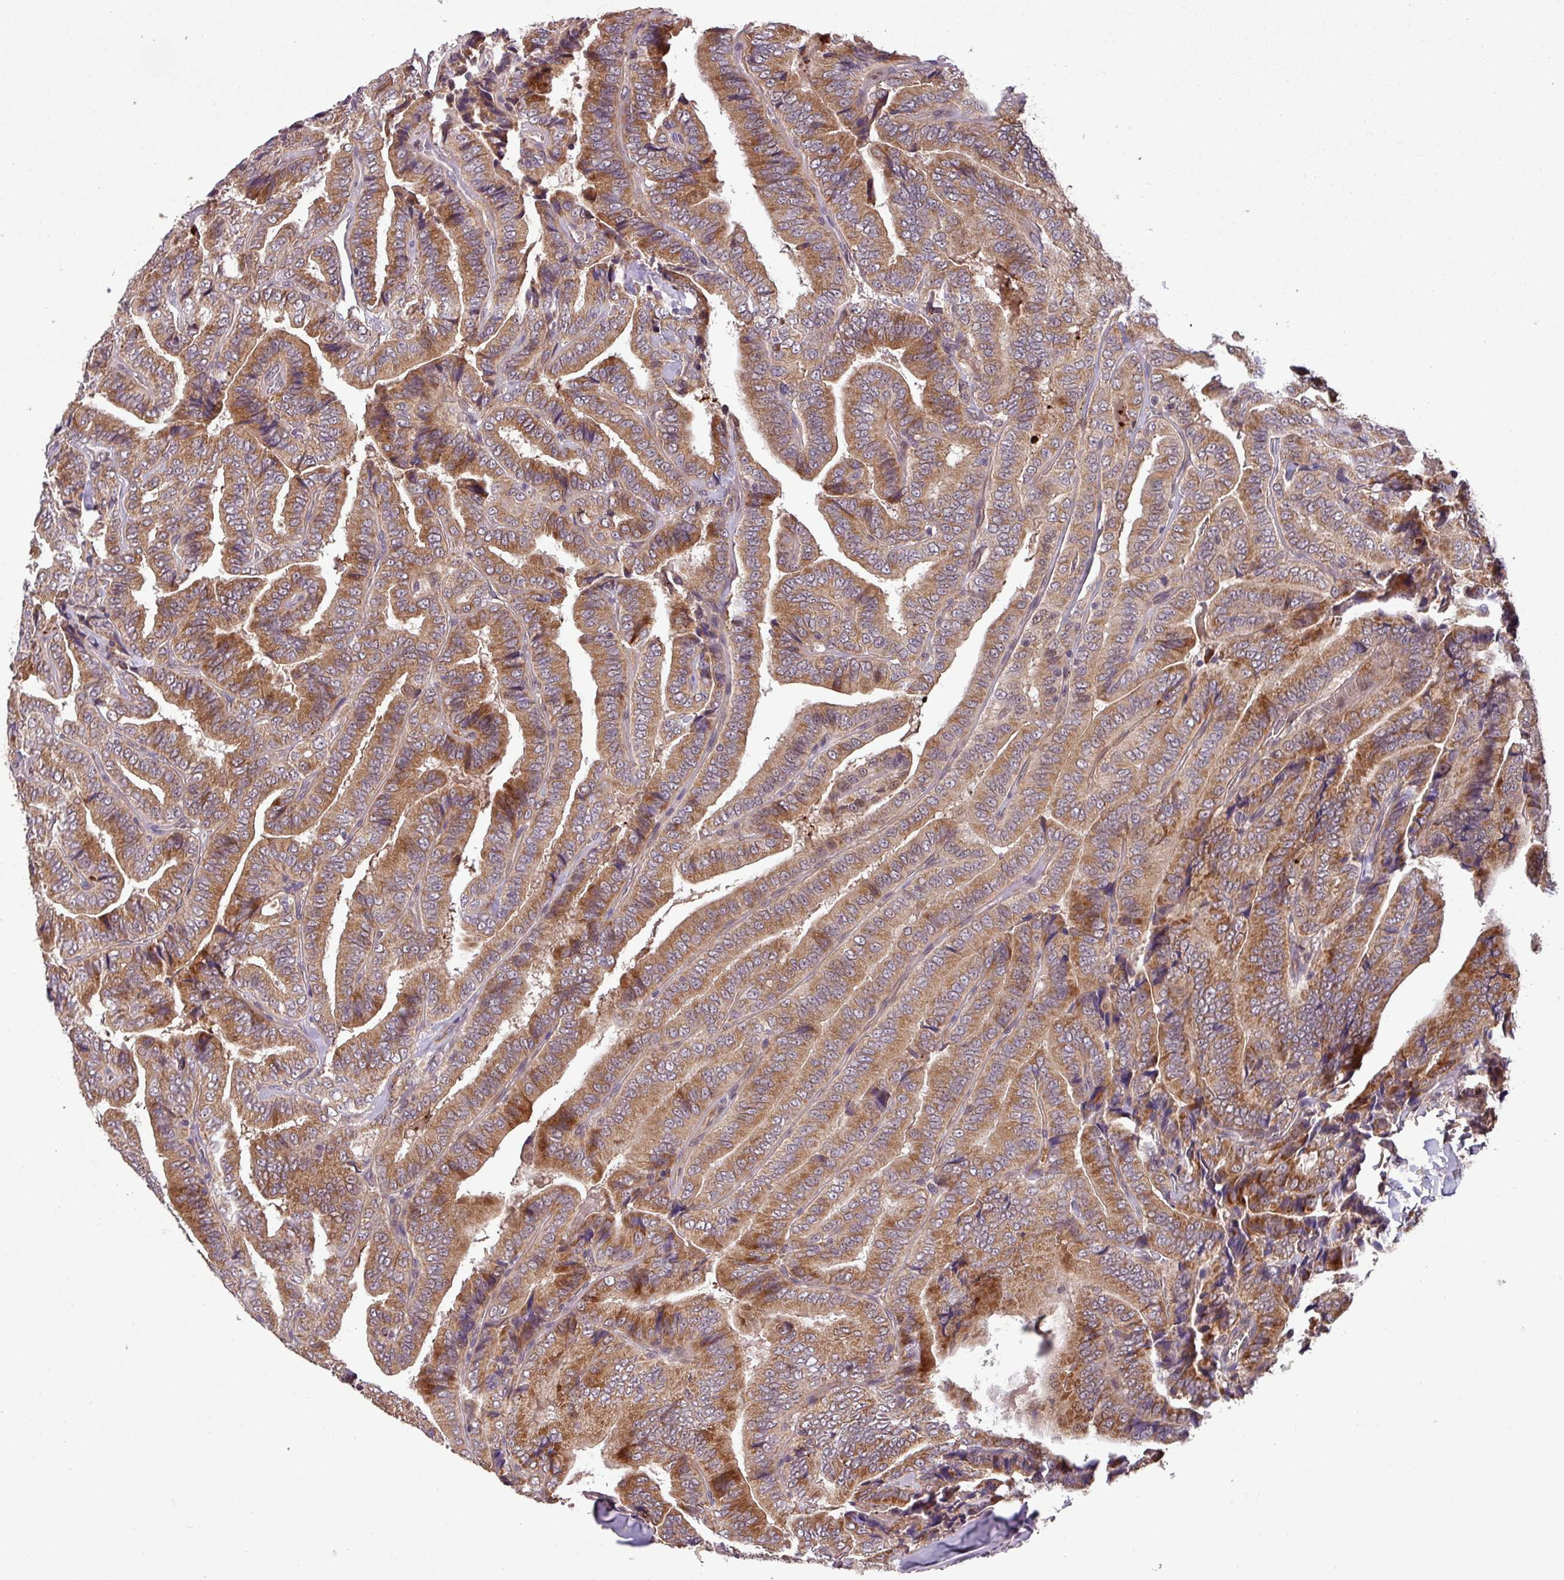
{"staining": {"intensity": "moderate", "quantity": ">75%", "location": "cytoplasmic/membranous"}, "tissue": "thyroid cancer", "cell_type": "Tumor cells", "image_type": "cancer", "snomed": [{"axis": "morphology", "description": "Papillary adenocarcinoma, NOS"}, {"axis": "topography", "description": "Thyroid gland"}], "caption": "Protein expression analysis of human thyroid papillary adenocarcinoma reveals moderate cytoplasmic/membranous positivity in about >75% of tumor cells. (Brightfield microscopy of DAB IHC at high magnification).", "gene": "PUS1", "patient": {"sex": "male", "age": 61}}